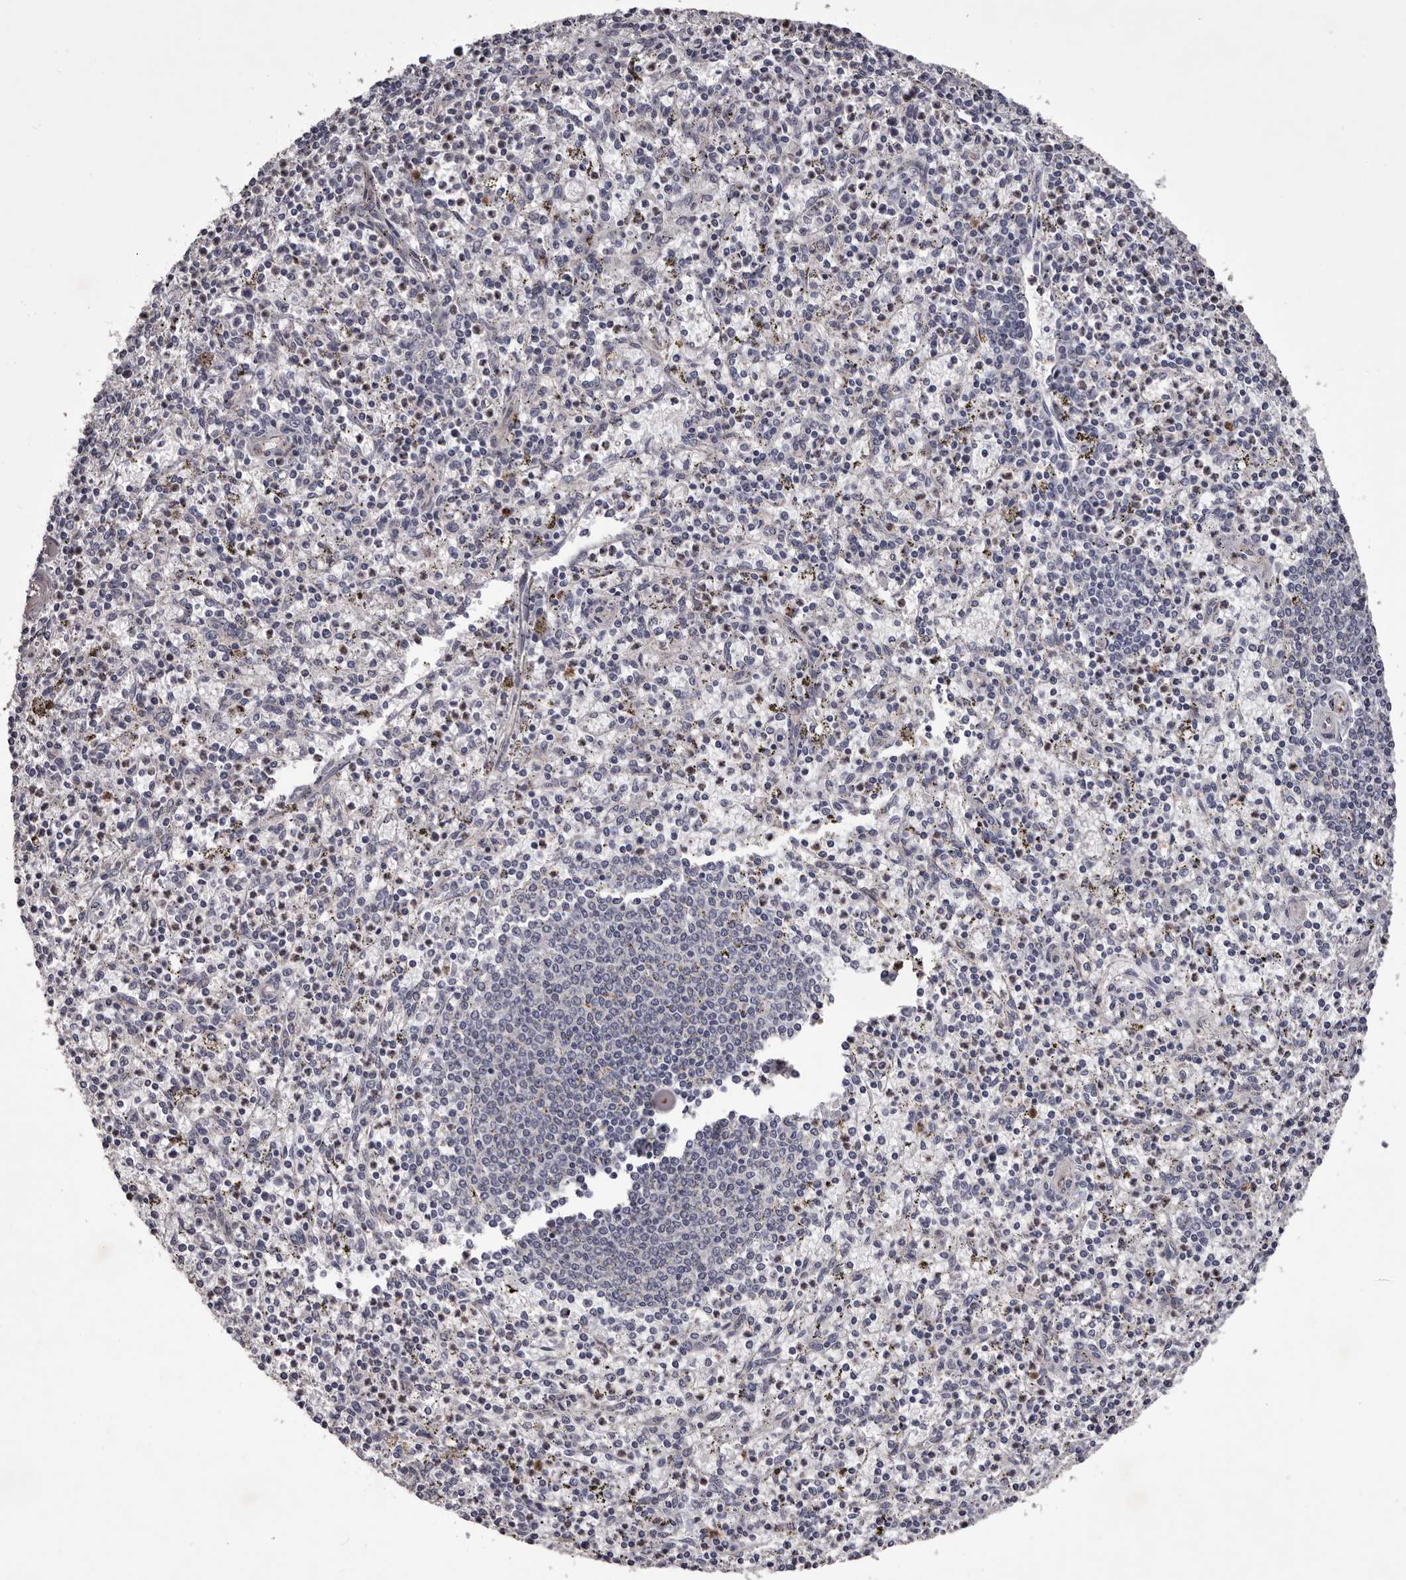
{"staining": {"intensity": "moderate", "quantity": "<25%", "location": "cytoplasmic/membranous"}, "tissue": "spleen", "cell_type": "Cells in red pulp", "image_type": "normal", "snomed": [{"axis": "morphology", "description": "Normal tissue, NOS"}, {"axis": "topography", "description": "Spleen"}], "caption": "High-magnification brightfield microscopy of benign spleen stained with DAB (brown) and counterstained with hematoxylin (blue). cells in red pulp exhibit moderate cytoplasmic/membranous expression is seen in about<25% of cells.", "gene": "PEG10", "patient": {"sex": "male", "age": 72}}